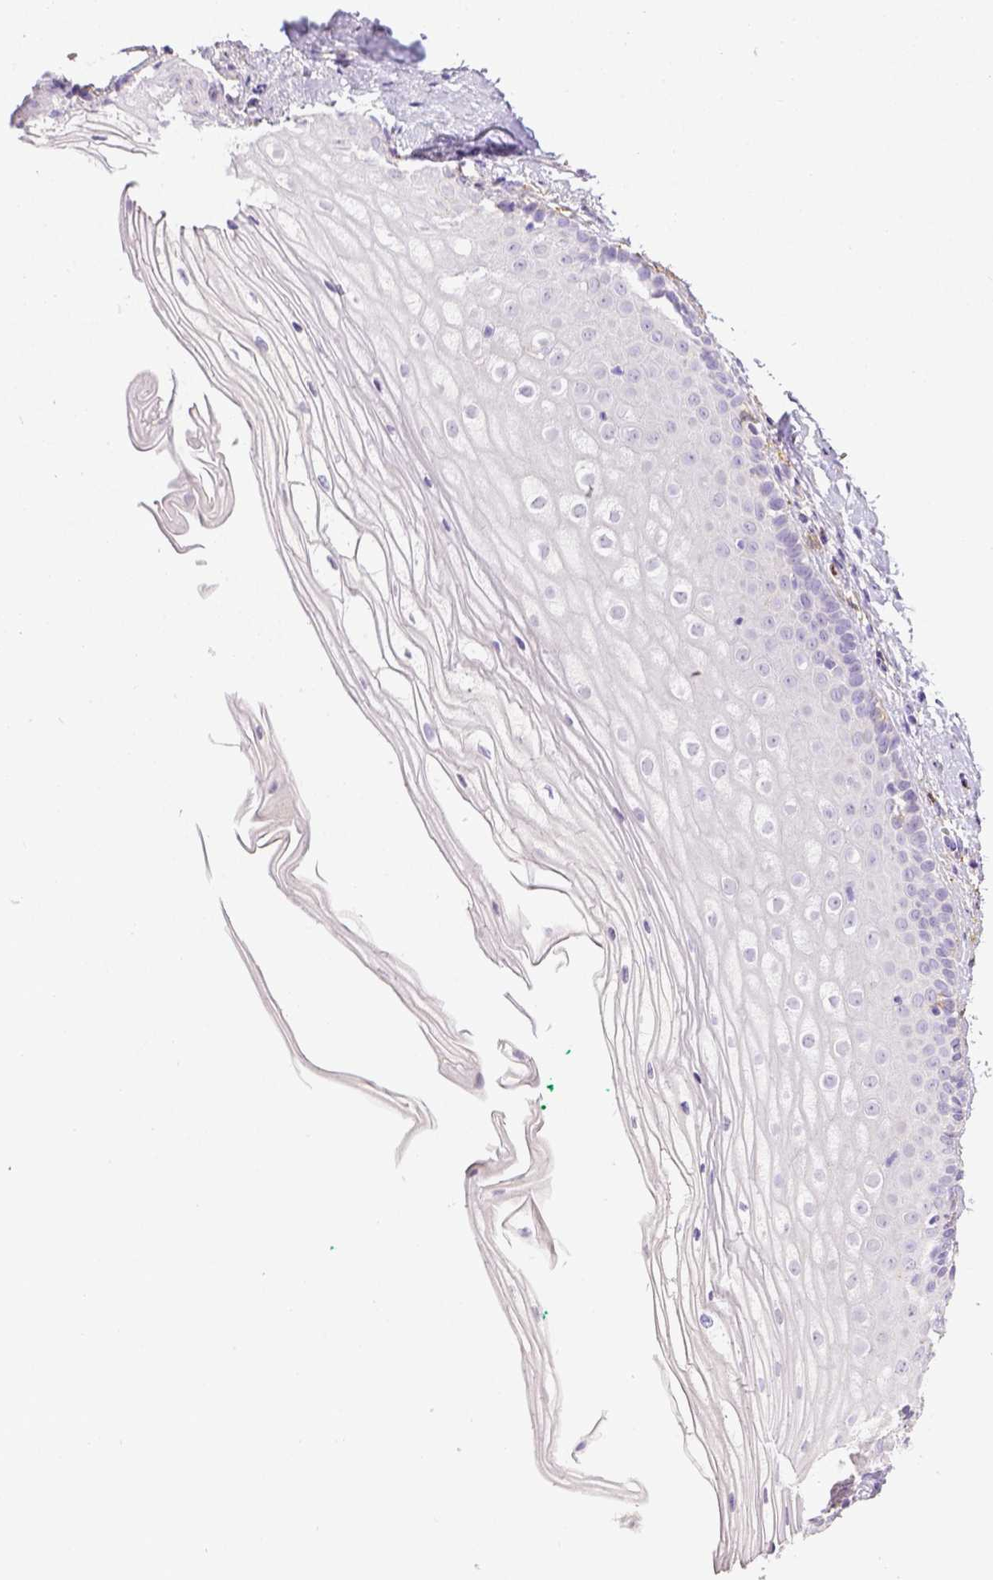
{"staining": {"intensity": "negative", "quantity": "none", "location": "none"}, "tissue": "vagina", "cell_type": "Squamous epithelial cells", "image_type": "normal", "snomed": [{"axis": "morphology", "description": "Normal tissue, NOS"}, {"axis": "topography", "description": "Vagina"}], "caption": "This micrograph is of benign vagina stained with immunohistochemistry to label a protein in brown with the nuclei are counter-stained blue. There is no staining in squamous epithelial cells.", "gene": "ITGAM", "patient": {"sex": "female", "age": 52}}